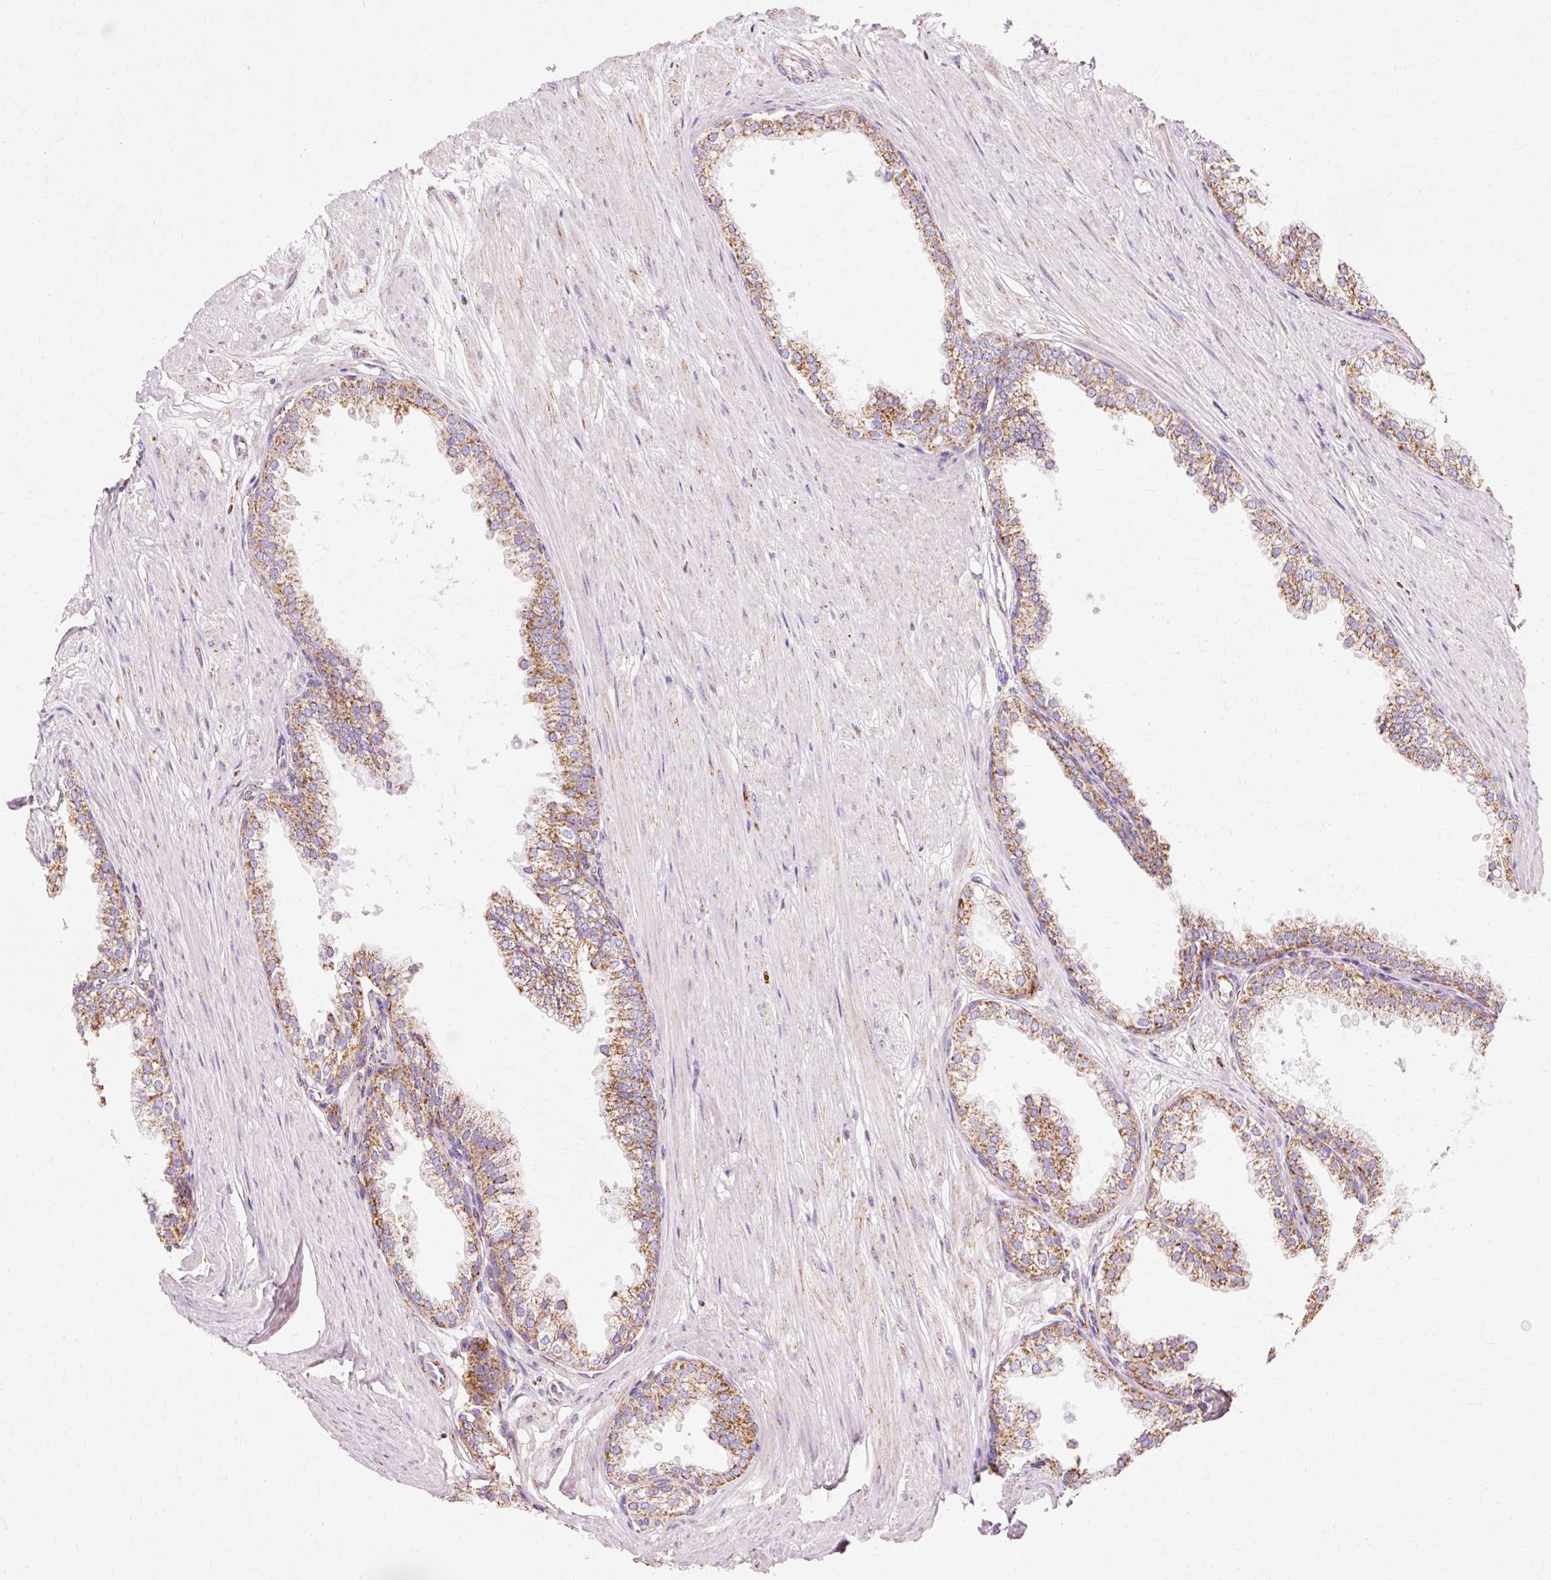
{"staining": {"intensity": "moderate", "quantity": ">75%", "location": "cytoplasmic/membranous"}, "tissue": "prostate", "cell_type": "Glandular cells", "image_type": "normal", "snomed": [{"axis": "morphology", "description": "Normal tissue, NOS"}, {"axis": "topography", "description": "Prostate"}, {"axis": "topography", "description": "Peripheral nerve tissue"}], "caption": "DAB immunohistochemical staining of normal human prostate exhibits moderate cytoplasmic/membranous protein positivity in about >75% of glandular cells.", "gene": "ATP5PO", "patient": {"sex": "male", "age": 55}}